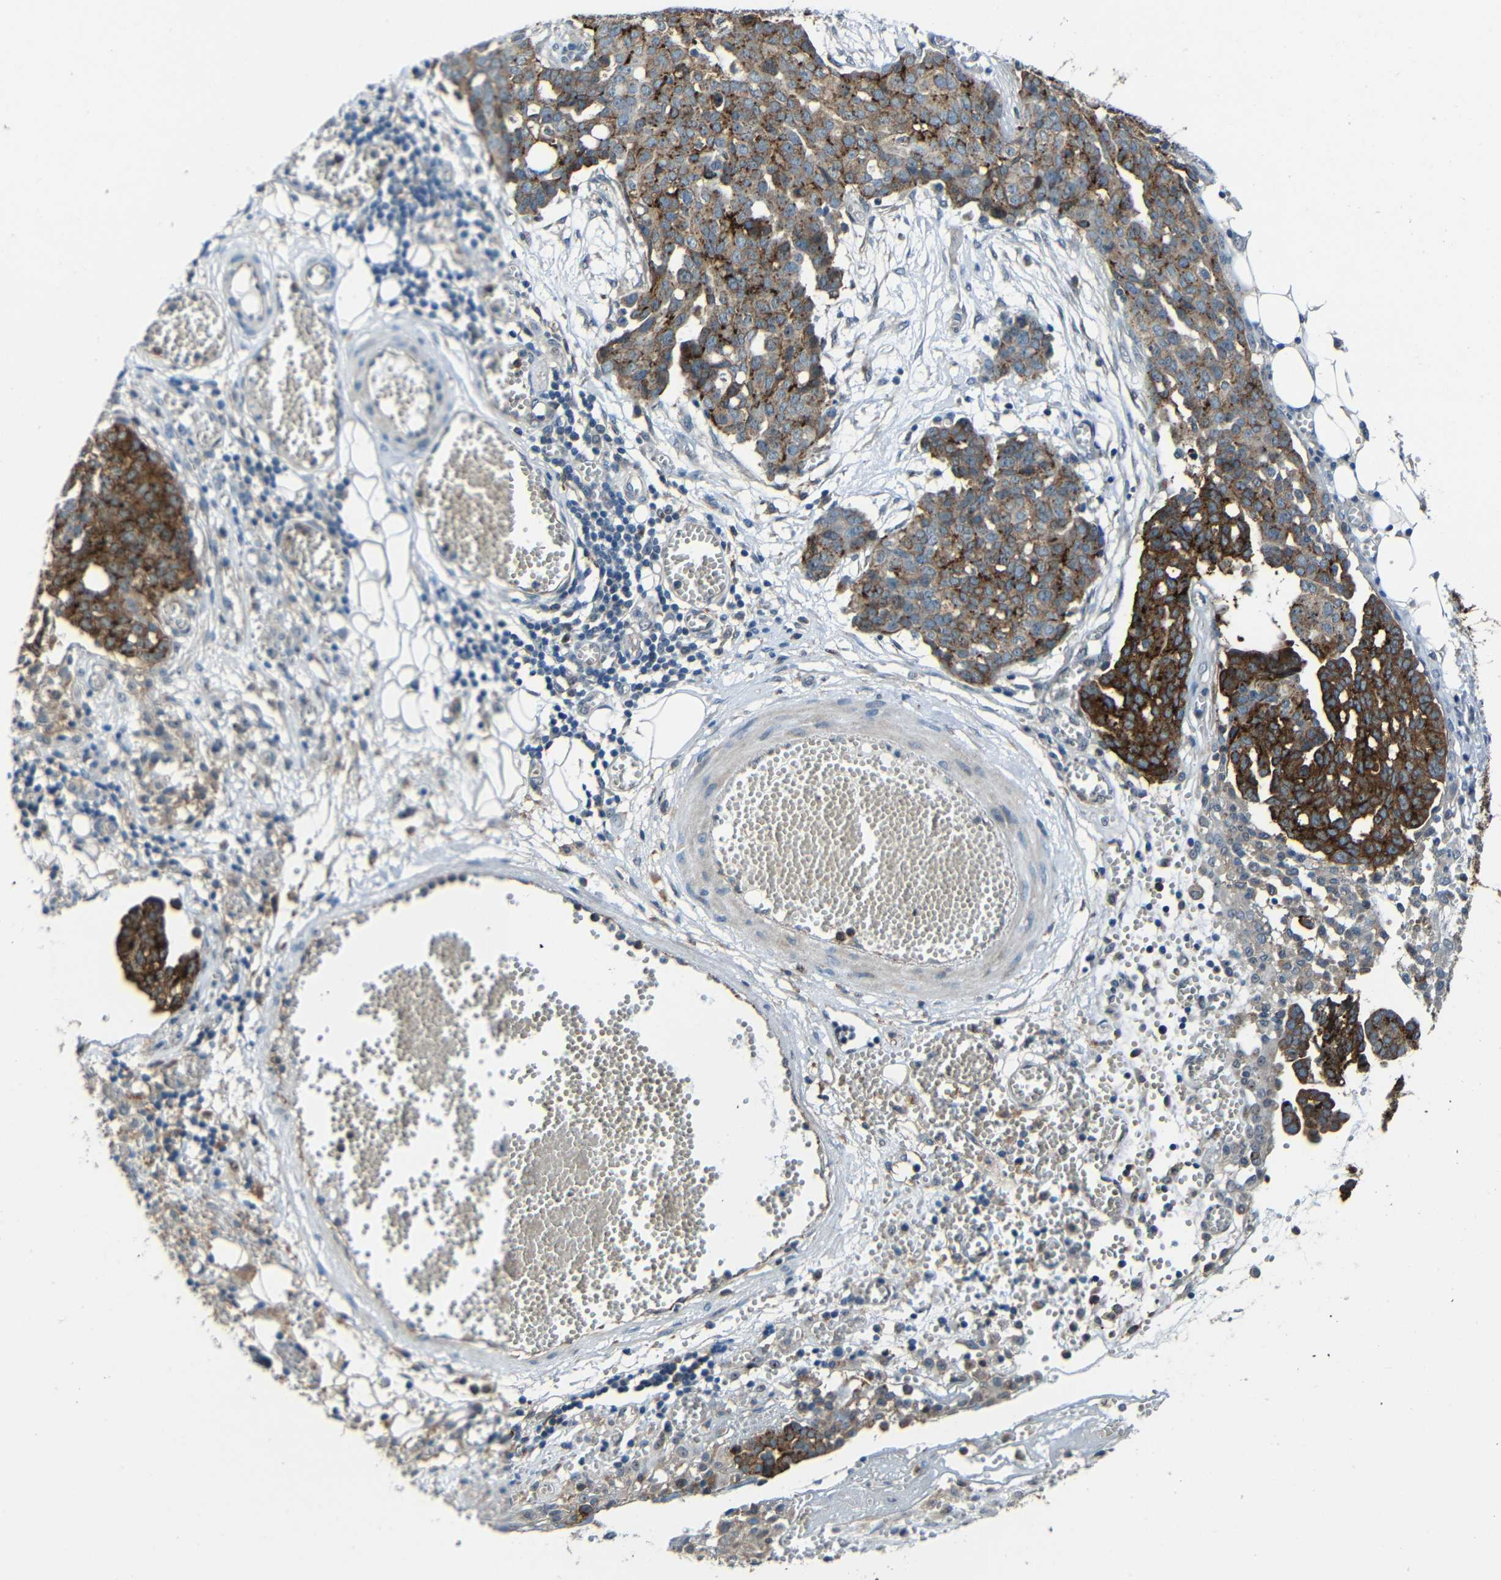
{"staining": {"intensity": "moderate", "quantity": ">75%", "location": "cytoplasmic/membranous"}, "tissue": "ovarian cancer", "cell_type": "Tumor cells", "image_type": "cancer", "snomed": [{"axis": "morphology", "description": "Cystadenocarcinoma, serous, NOS"}, {"axis": "topography", "description": "Soft tissue"}, {"axis": "topography", "description": "Ovary"}], "caption": "Protein expression analysis of ovarian cancer (serous cystadenocarcinoma) displays moderate cytoplasmic/membranous positivity in about >75% of tumor cells.", "gene": "DNAJC5", "patient": {"sex": "female", "age": 57}}